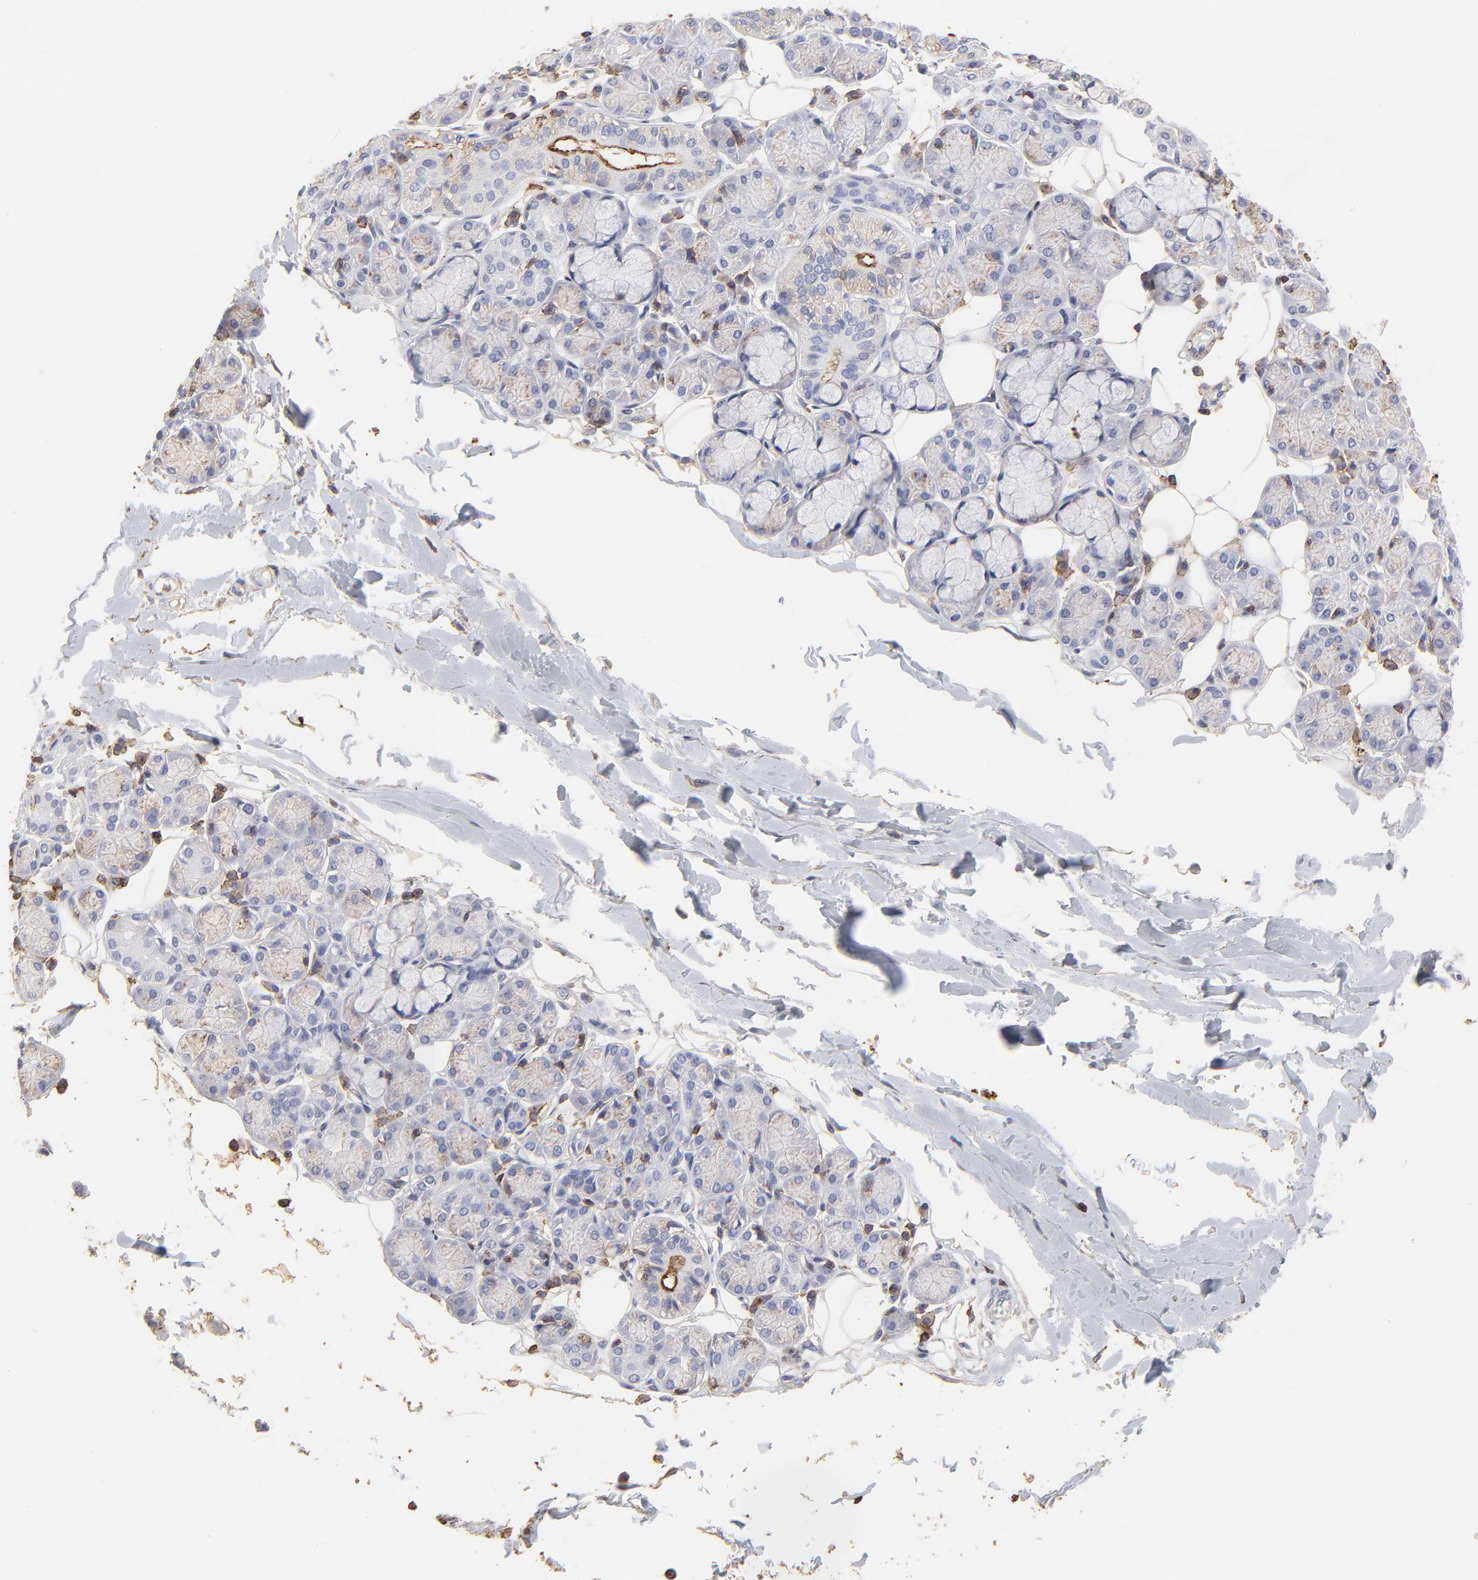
{"staining": {"intensity": "weak", "quantity": "<25%", "location": "cytoplasmic/membranous"}, "tissue": "salivary gland", "cell_type": "Glandular cells", "image_type": "normal", "snomed": [{"axis": "morphology", "description": "Normal tissue, NOS"}, {"axis": "topography", "description": "Salivary gland"}], "caption": "DAB immunohistochemical staining of benign human salivary gland demonstrates no significant positivity in glandular cells.", "gene": "ANXA6", "patient": {"sex": "male", "age": 54}}